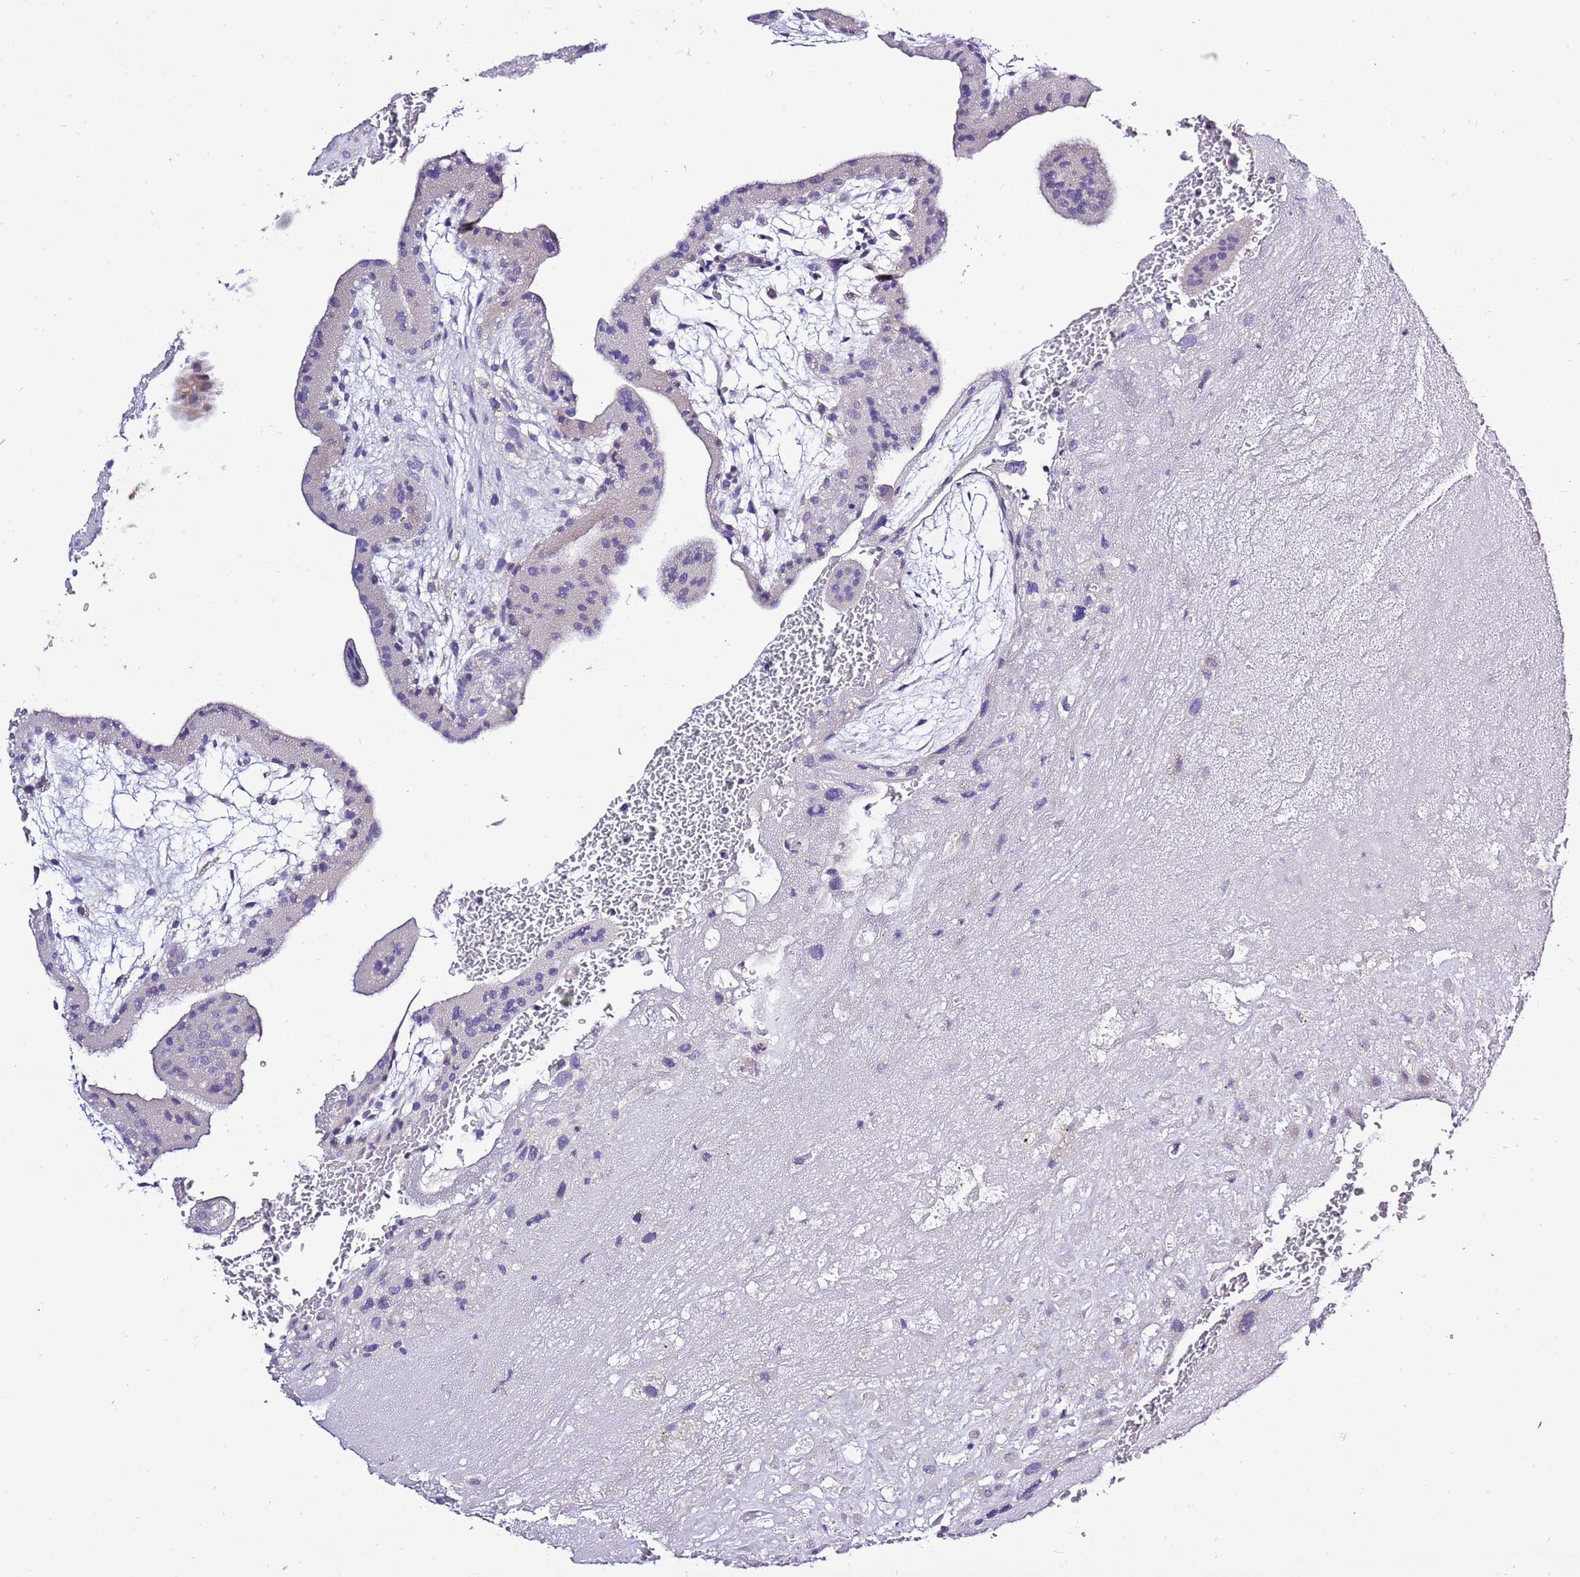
{"staining": {"intensity": "negative", "quantity": "none", "location": "none"}, "tissue": "placenta", "cell_type": "Decidual cells", "image_type": "normal", "snomed": [{"axis": "morphology", "description": "Normal tissue, NOS"}, {"axis": "topography", "description": "Placenta"}], "caption": "Immunohistochemical staining of benign placenta exhibits no significant positivity in decidual cells. (Immunohistochemistry, brightfield microscopy, high magnification).", "gene": "GLCE", "patient": {"sex": "female", "age": 35}}